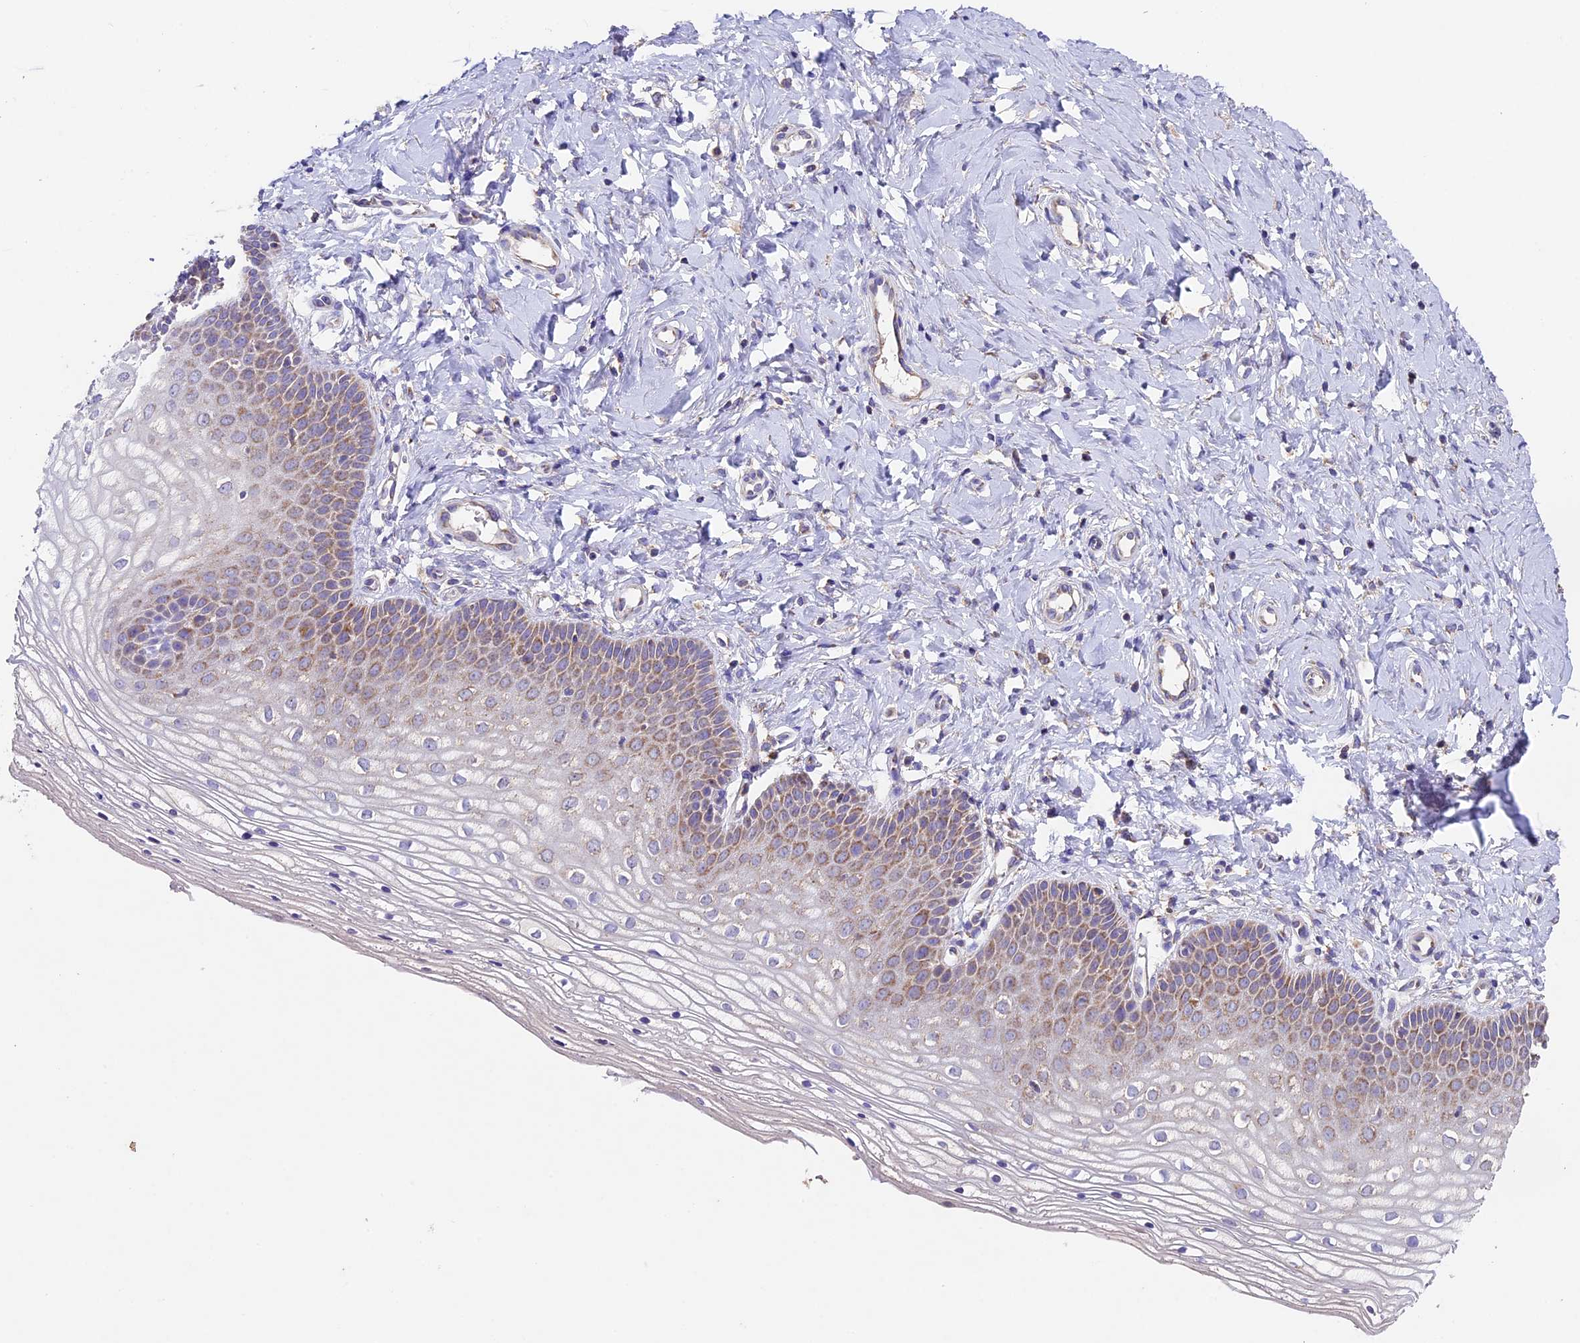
{"staining": {"intensity": "moderate", "quantity": "25%-75%", "location": "cytoplasmic/membranous"}, "tissue": "vagina", "cell_type": "Squamous epithelial cells", "image_type": "normal", "snomed": [{"axis": "morphology", "description": "Normal tissue, NOS"}, {"axis": "topography", "description": "Vagina"}], "caption": "IHC of normal human vagina displays medium levels of moderate cytoplasmic/membranous staining in approximately 25%-75% of squamous epithelial cells.", "gene": "PMPCB", "patient": {"sex": "female", "age": 68}}